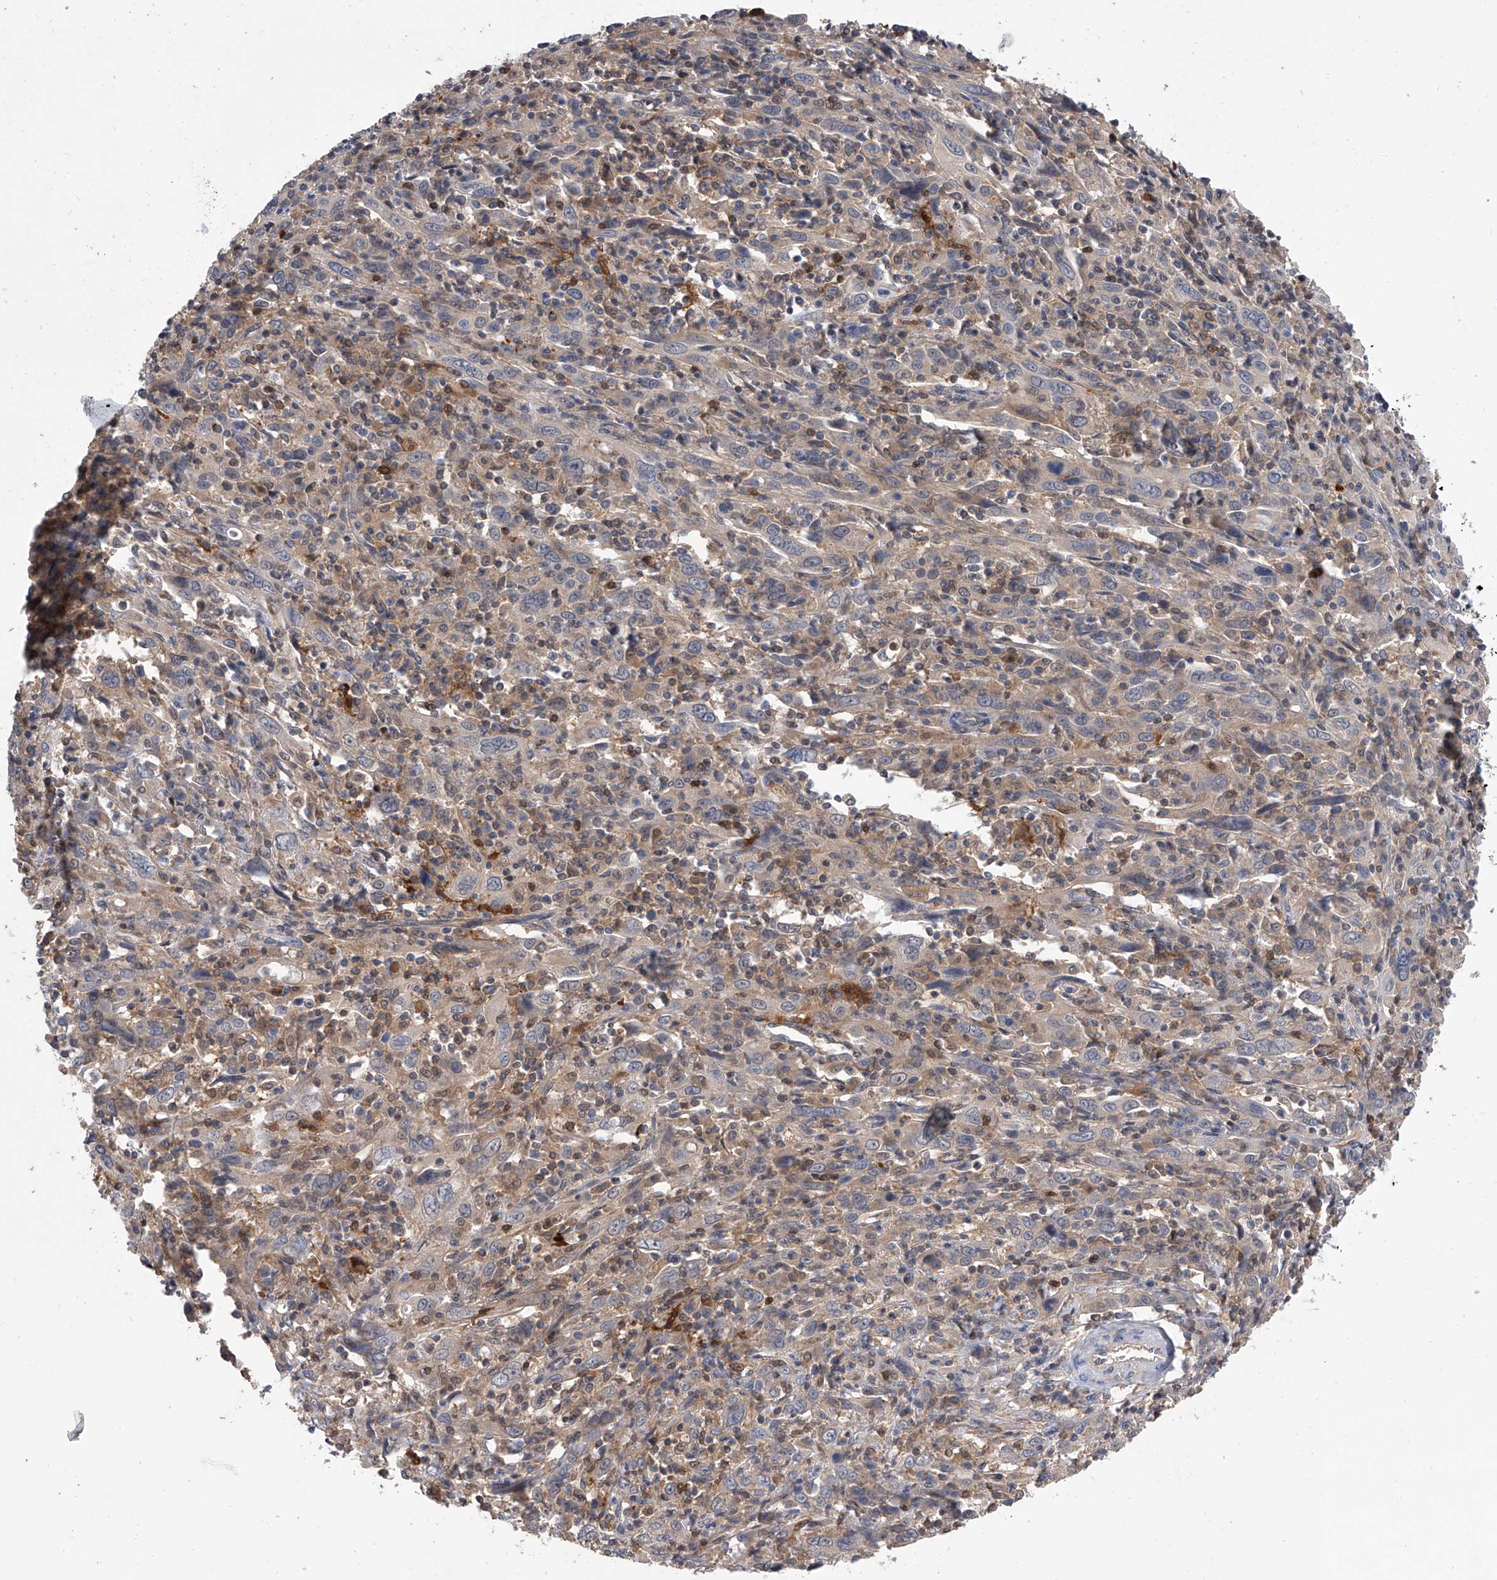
{"staining": {"intensity": "weak", "quantity": "<25%", "location": "cytoplasmic/membranous"}, "tissue": "cervical cancer", "cell_type": "Tumor cells", "image_type": "cancer", "snomed": [{"axis": "morphology", "description": "Squamous cell carcinoma, NOS"}, {"axis": "topography", "description": "Cervix"}], "caption": "IHC photomicrograph of neoplastic tissue: cervical cancer (squamous cell carcinoma) stained with DAB (3,3'-diaminobenzidine) reveals no significant protein staining in tumor cells.", "gene": "SERPINB9", "patient": {"sex": "female", "age": 46}}